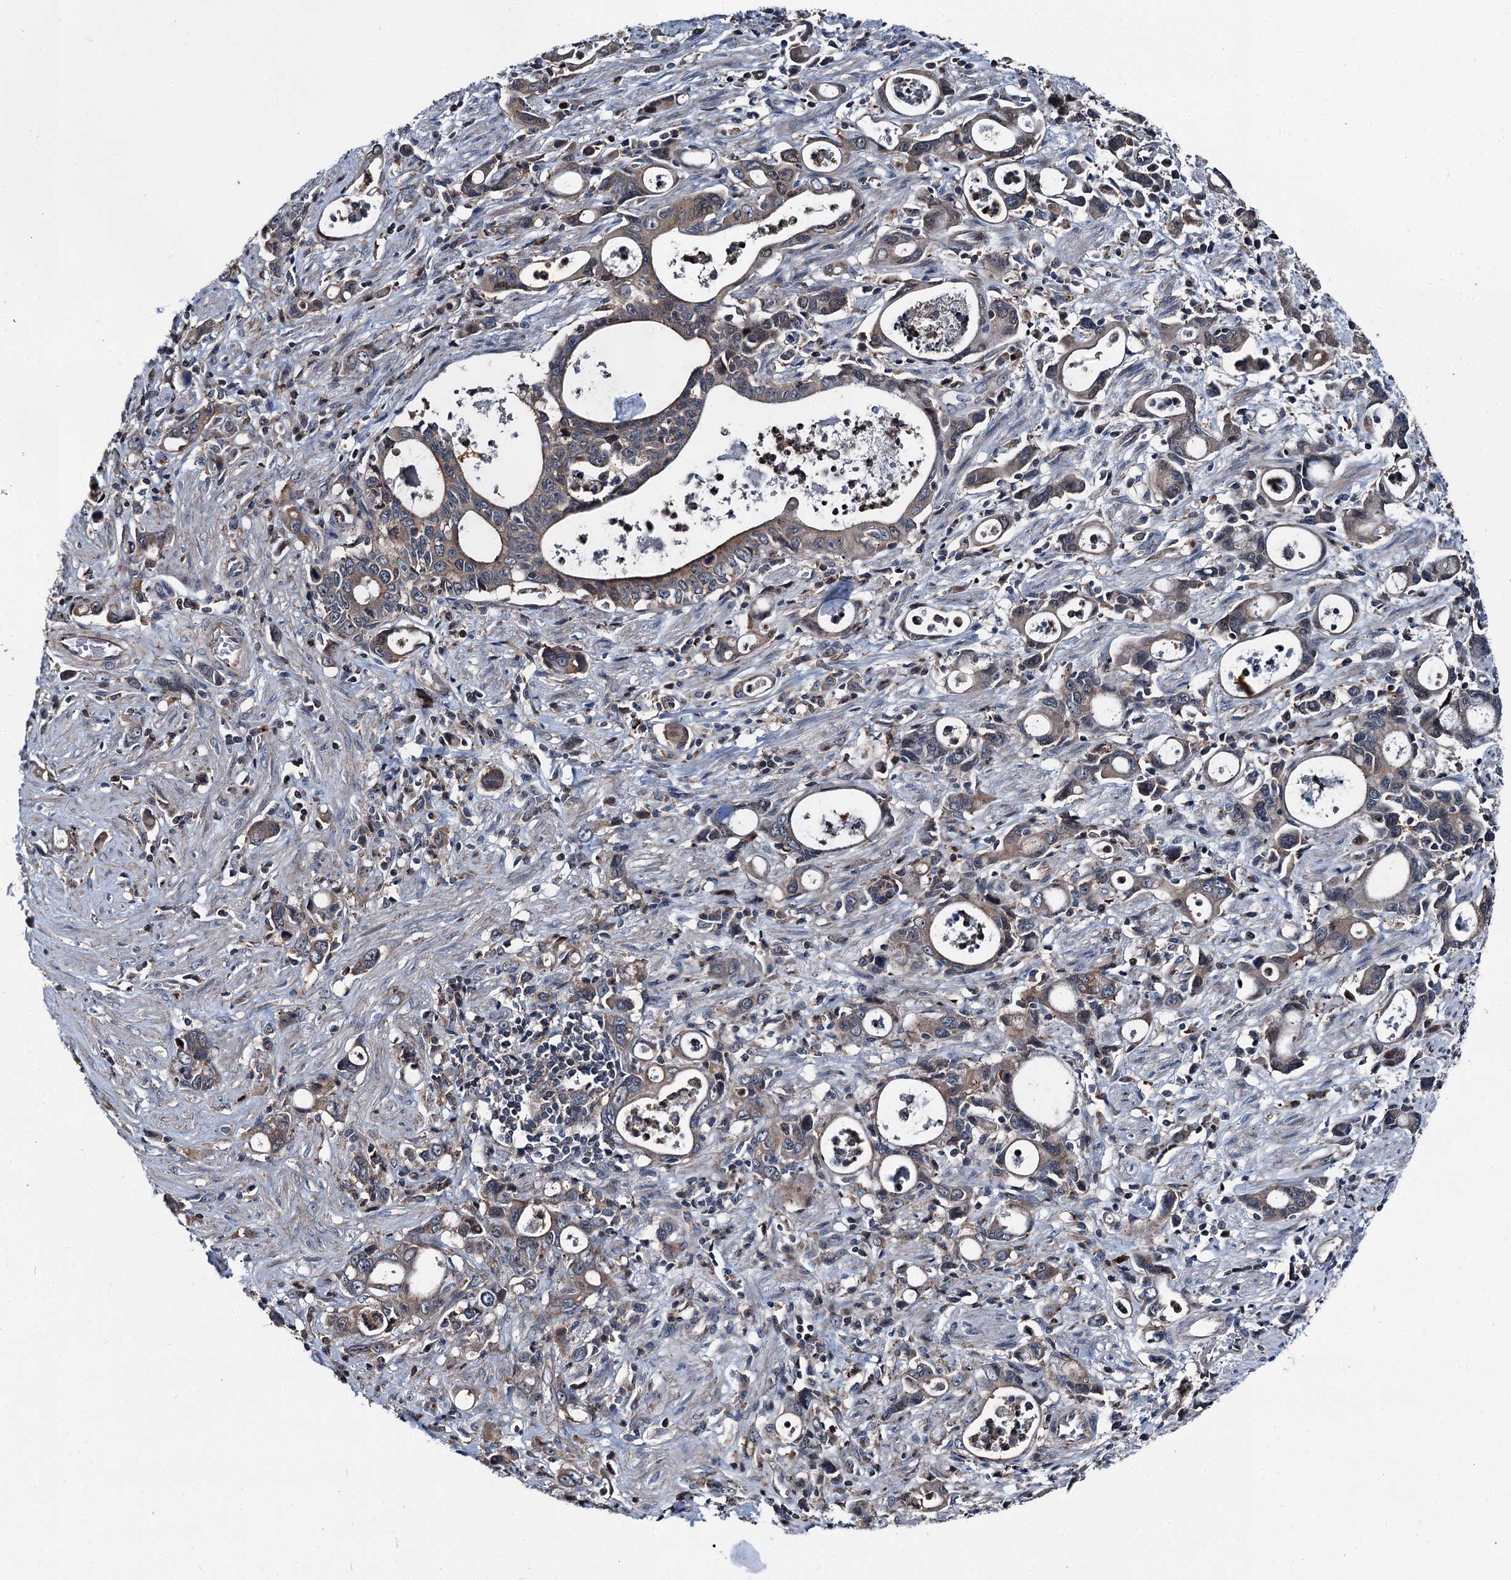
{"staining": {"intensity": "moderate", "quantity": ">75%", "location": "cytoplasmic/membranous"}, "tissue": "stomach cancer", "cell_type": "Tumor cells", "image_type": "cancer", "snomed": [{"axis": "morphology", "description": "Adenocarcinoma, NOS"}, {"axis": "topography", "description": "Stomach, lower"}], "caption": "Tumor cells exhibit medium levels of moderate cytoplasmic/membranous staining in about >75% of cells in human adenocarcinoma (stomach).", "gene": "POLR1D", "patient": {"sex": "female", "age": 43}}